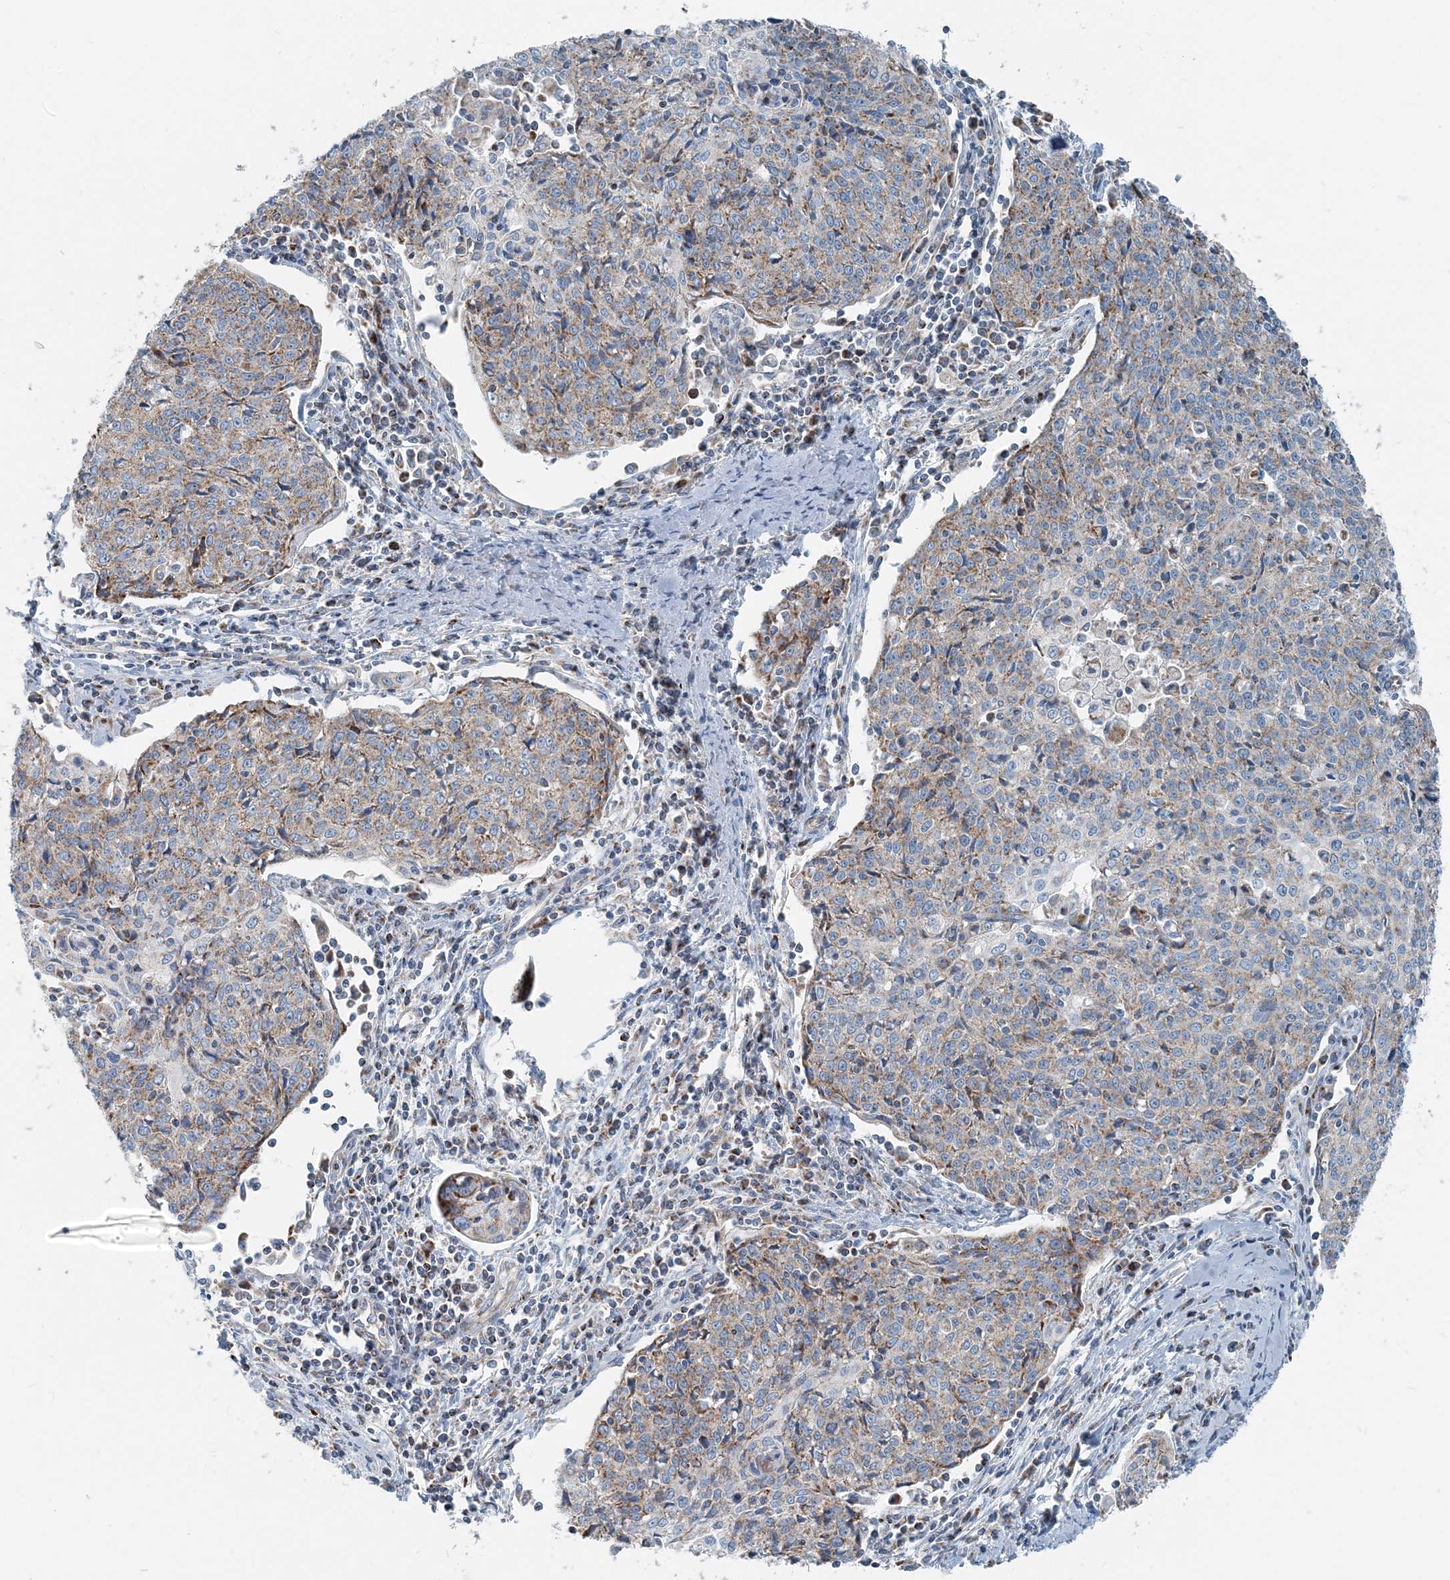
{"staining": {"intensity": "moderate", "quantity": "25%-75%", "location": "cytoplasmic/membranous"}, "tissue": "cervical cancer", "cell_type": "Tumor cells", "image_type": "cancer", "snomed": [{"axis": "morphology", "description": "Squamous cell carcinoma, NOS"}, {"axis": "topography", "description": "Cervix"}], "caption": "Protein expression analysis of cervical cancer (squamous cell carcinoma) exhibits moderate cytoplasmic/membranous staining in about 25%-75% of tumor cells. (DAB = brown stain, brightfield microscopy at high magnification).", "gene": "INTU", "patient": {"sex": "female", "age": 48}}